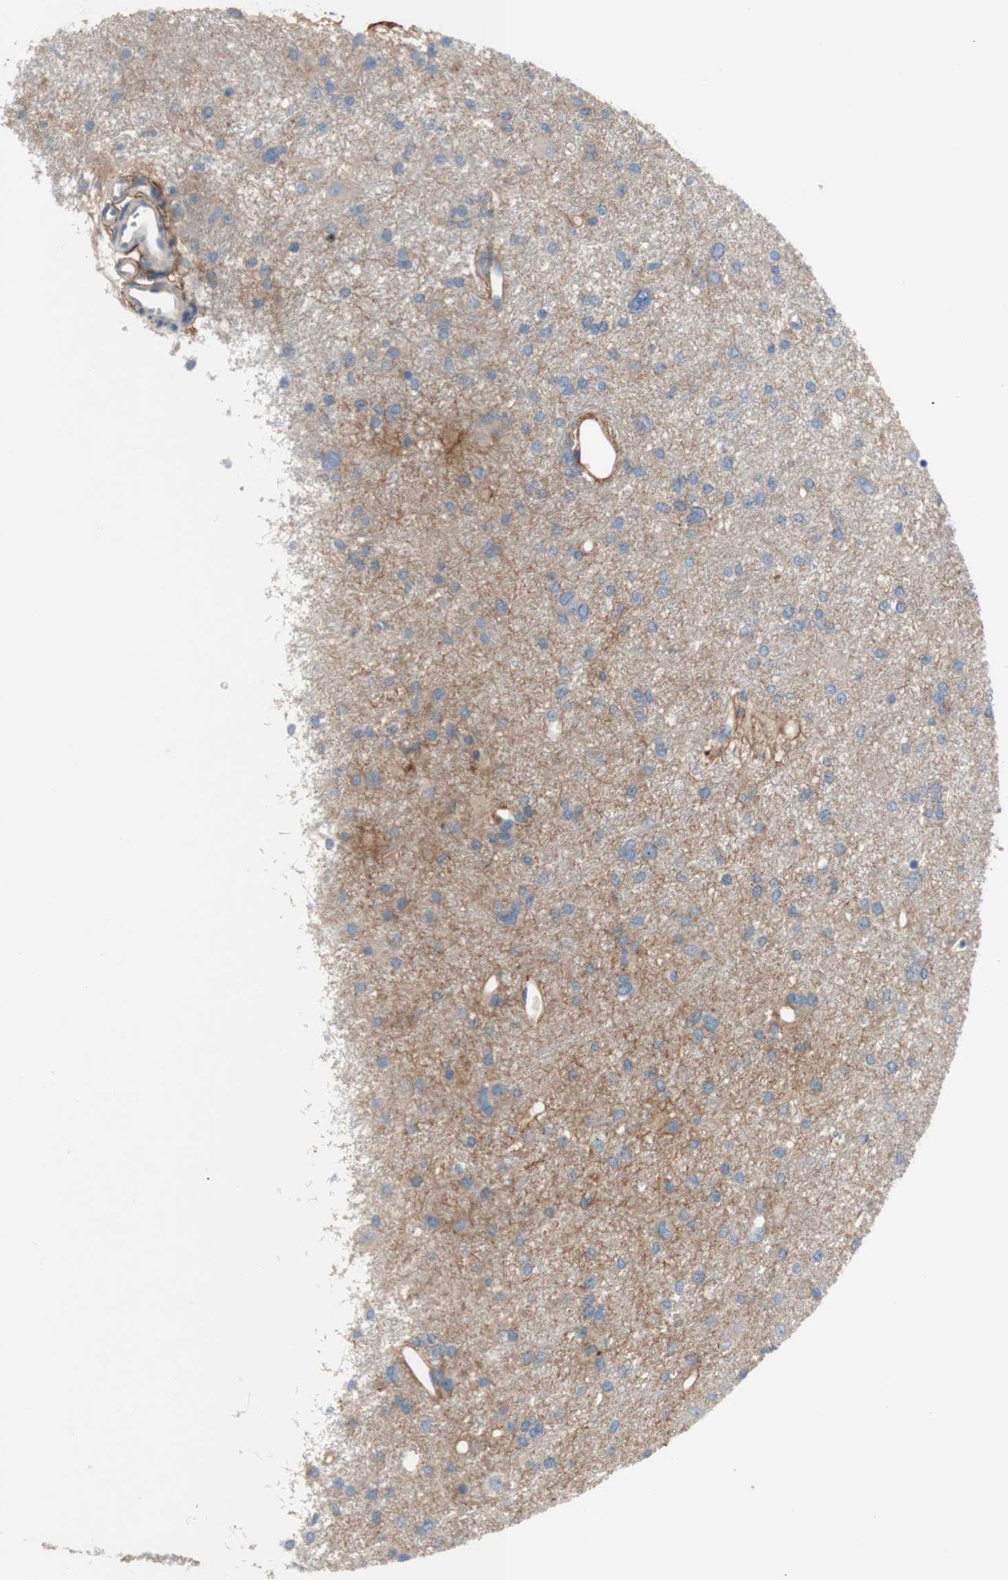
{"staining": {"intensity": "negative", "quantity": "none", "location": "none"}, "tissue": "glioma", "cell_type": "Tumor cells", "image_type": "cancer", "snomed": [{"axis": "morphology", "description": "Glioma, malignant, High grade"}, {"axis": "topography", "description": "Brain"}], "caption": "An immunohistochemistry image of glioma is shown. There is no staining in tumor cells of glioma.", "gene": "F3", "patient": {"sex": "female", "age": 59}}